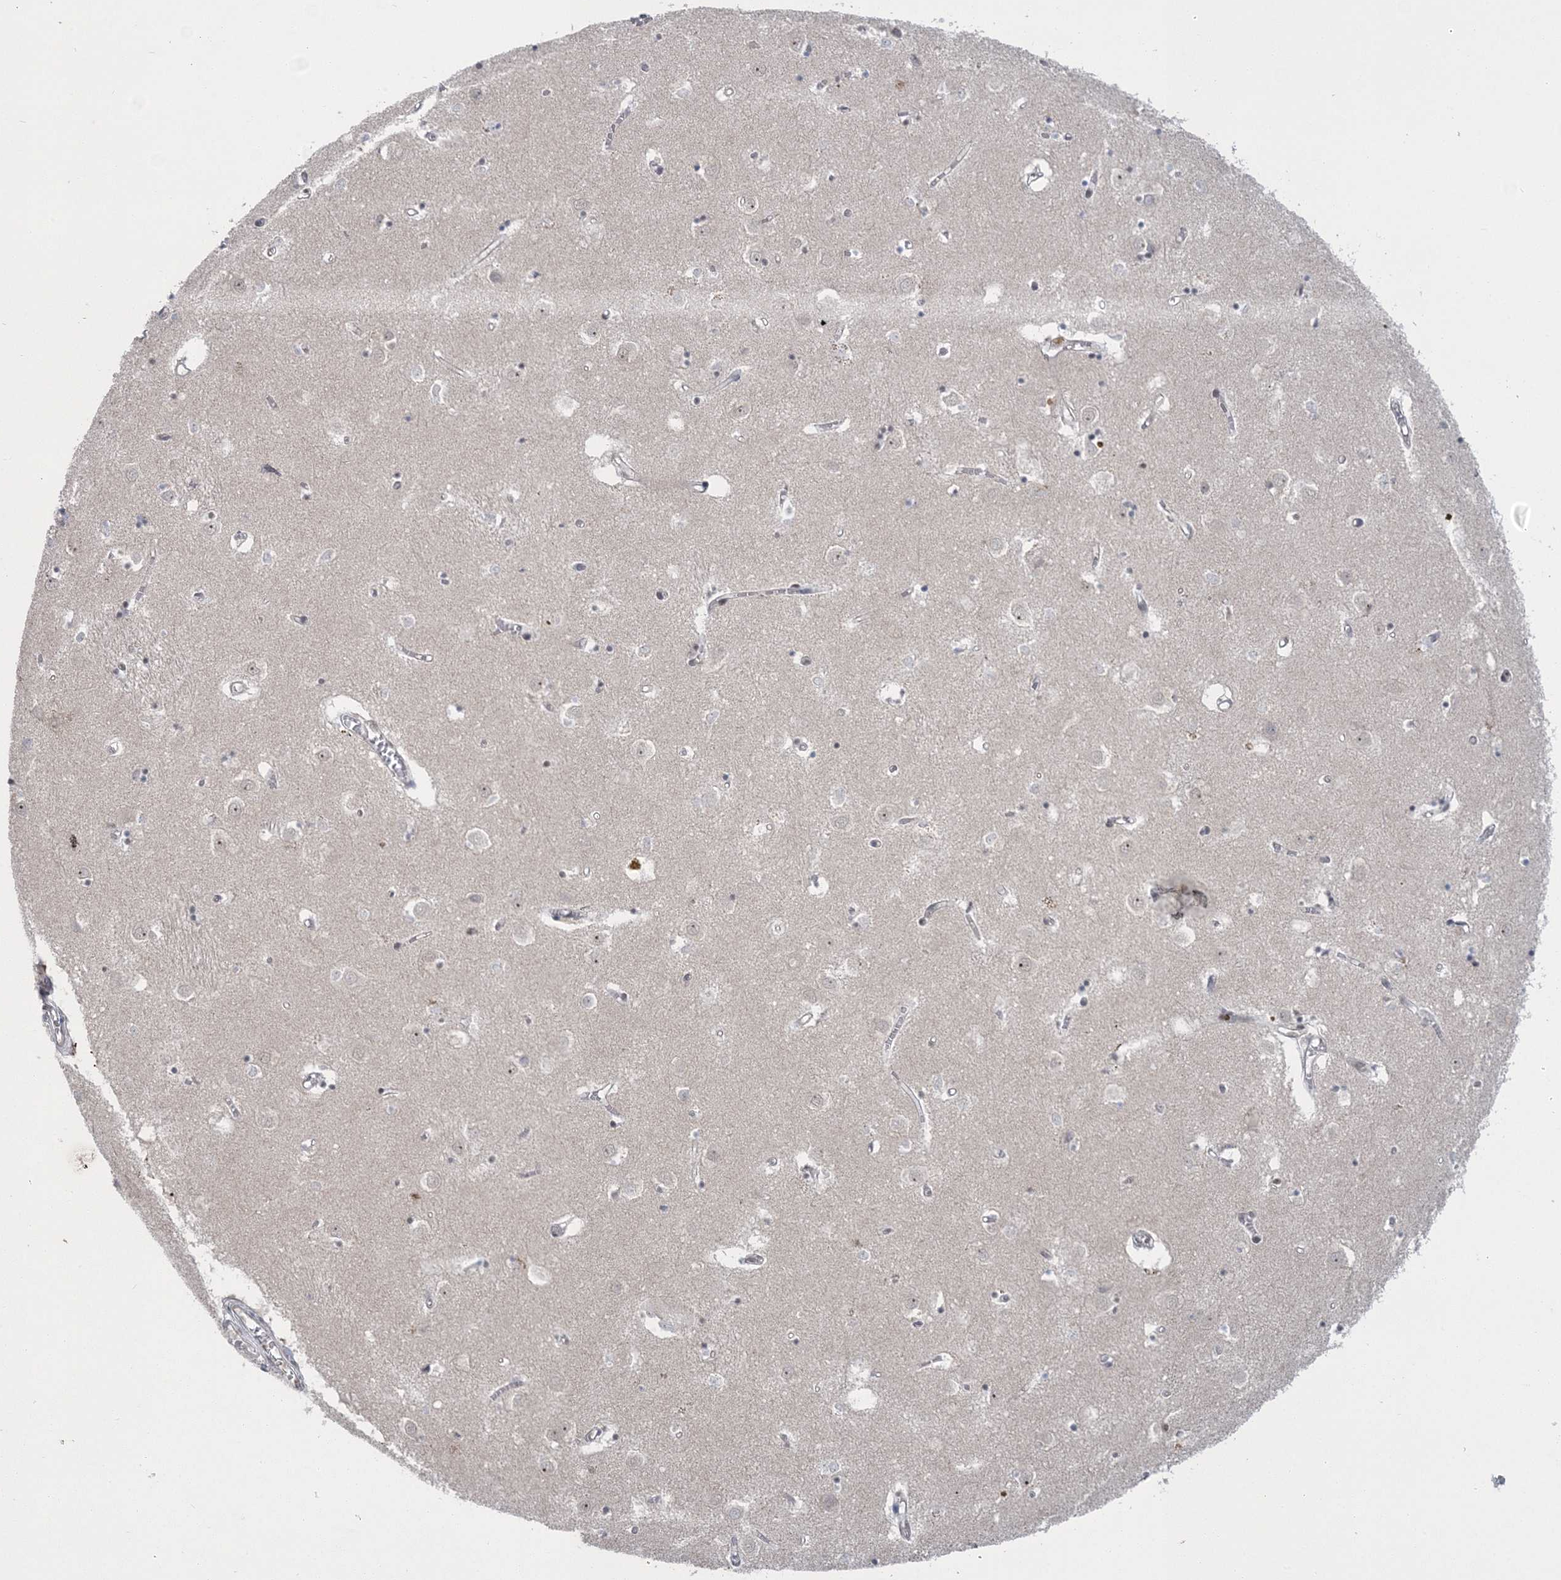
{"staining": {"intensity": "weak", "quantity": "25%-75%", "location": "nuclear"}, "tissue": "caudate", "cell_type": "Glial cells", "image_type": "normal", "snomed": [{"axis": "morphology", "description": "Normal tissue, NOS"}, {"axis": "topography", "description": "Lateral ventricle wall"}], "caption": "IHC of unremarkable human caudate exhibits low levels of weak nuclear expression in approximately 25%-75% of glial cells. The staining is performed using DAB (3,3'-diaminobenzidine) brown chromogen to label protein expression. The nuclei are counter-stained blue using hematoxylin.", "gene": "PDS5A", "patient": {"sex": "male", "age": 70}}